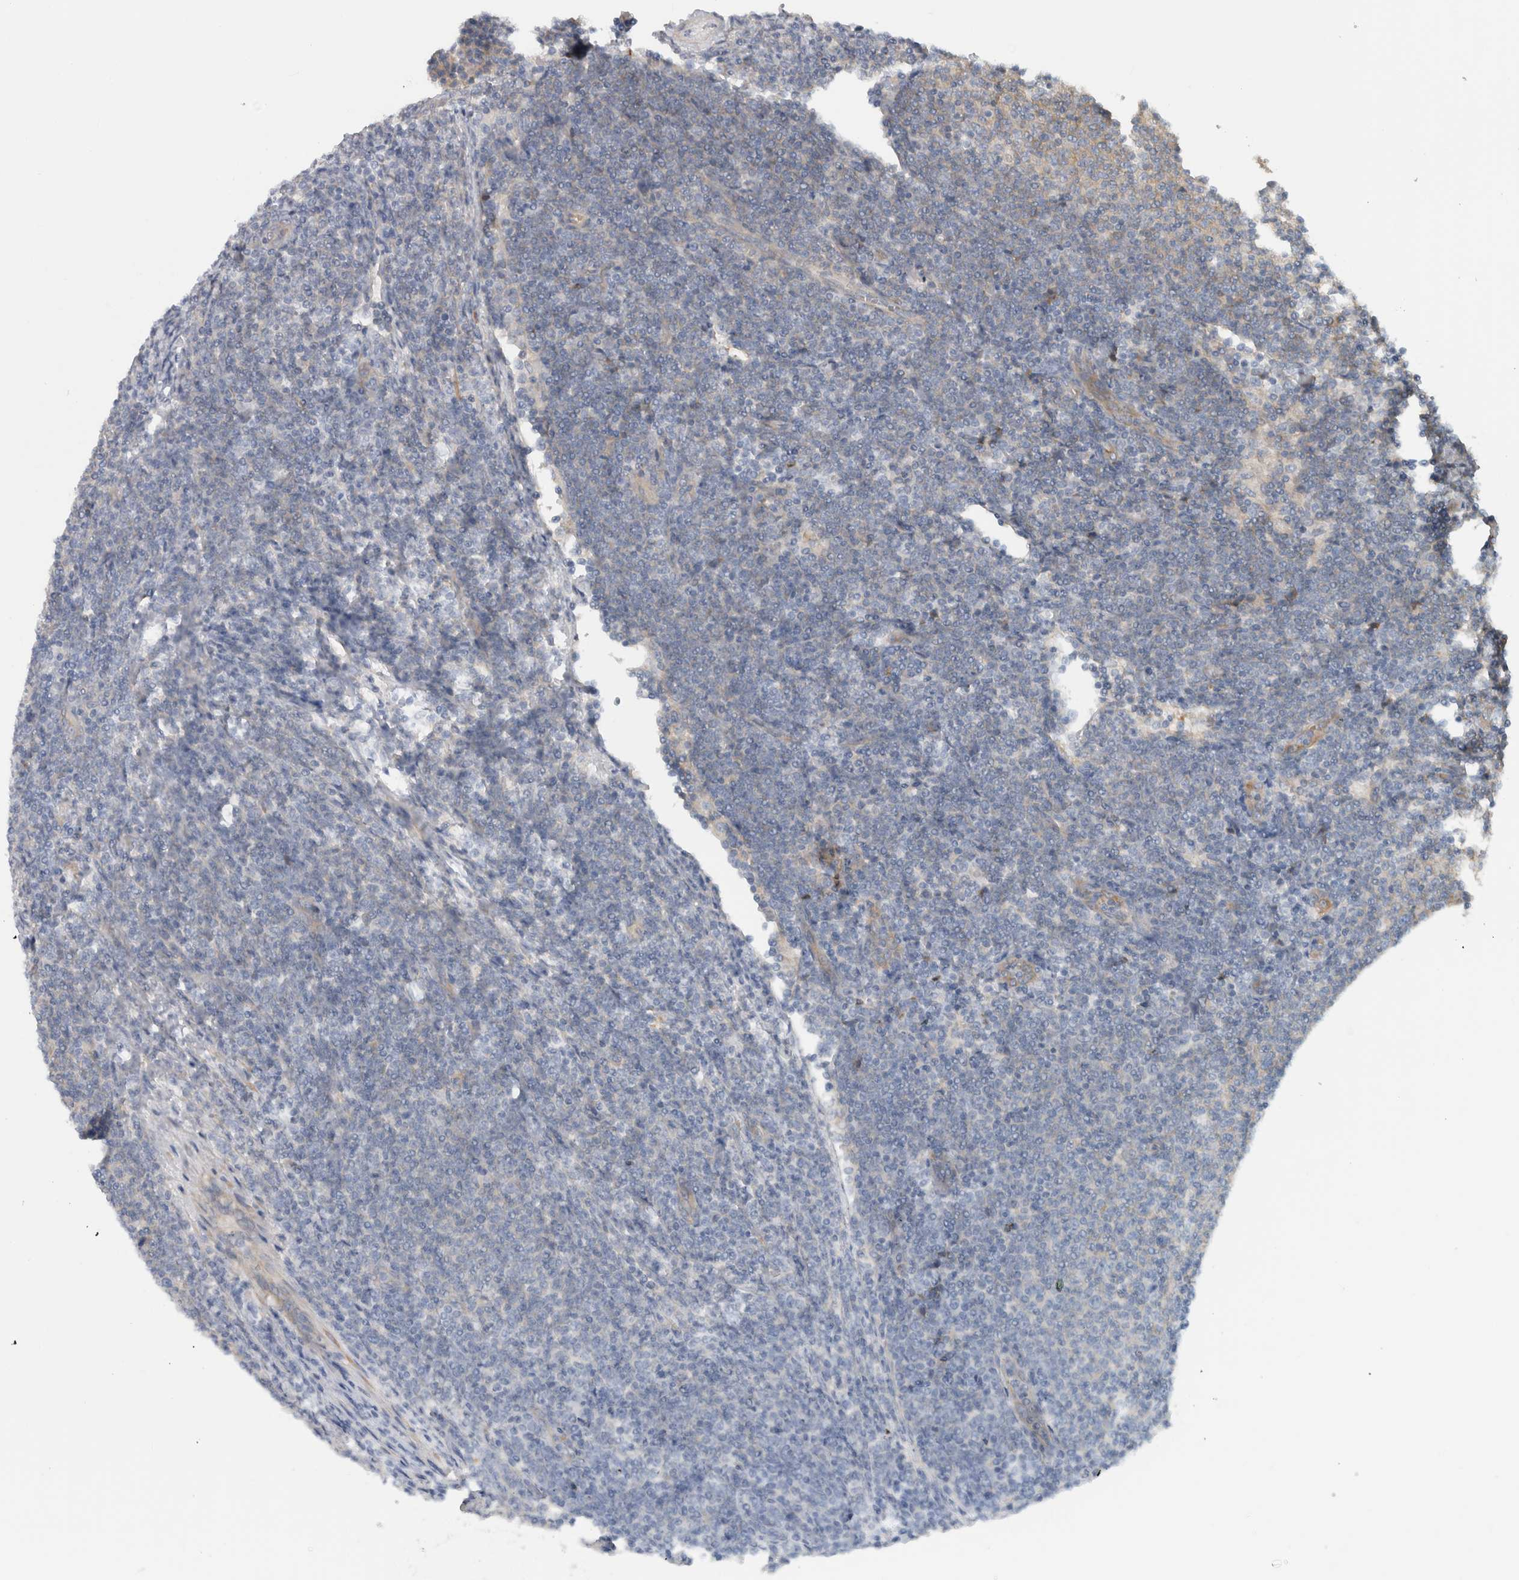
{"staining": {"intensity": "negative", "quantity": "none", "location": "none"}, "tissue": "lymphoma", "cell_type": "Tumor cells", "image_type": "cancer", "snomed": [{"axis": "morphology", "description": "Malignant lymphoma, non-Hodgkin's type, Low grade"}, {"axis": "topography", "description": "Lymph node"}], "caption": "Tumor cells are negative for brown protein staining in lymphoma. (IHC, brightfield microscopy, high magnification).", "gene": "CFI", "patient": {"sex": "male", "age": 66}}